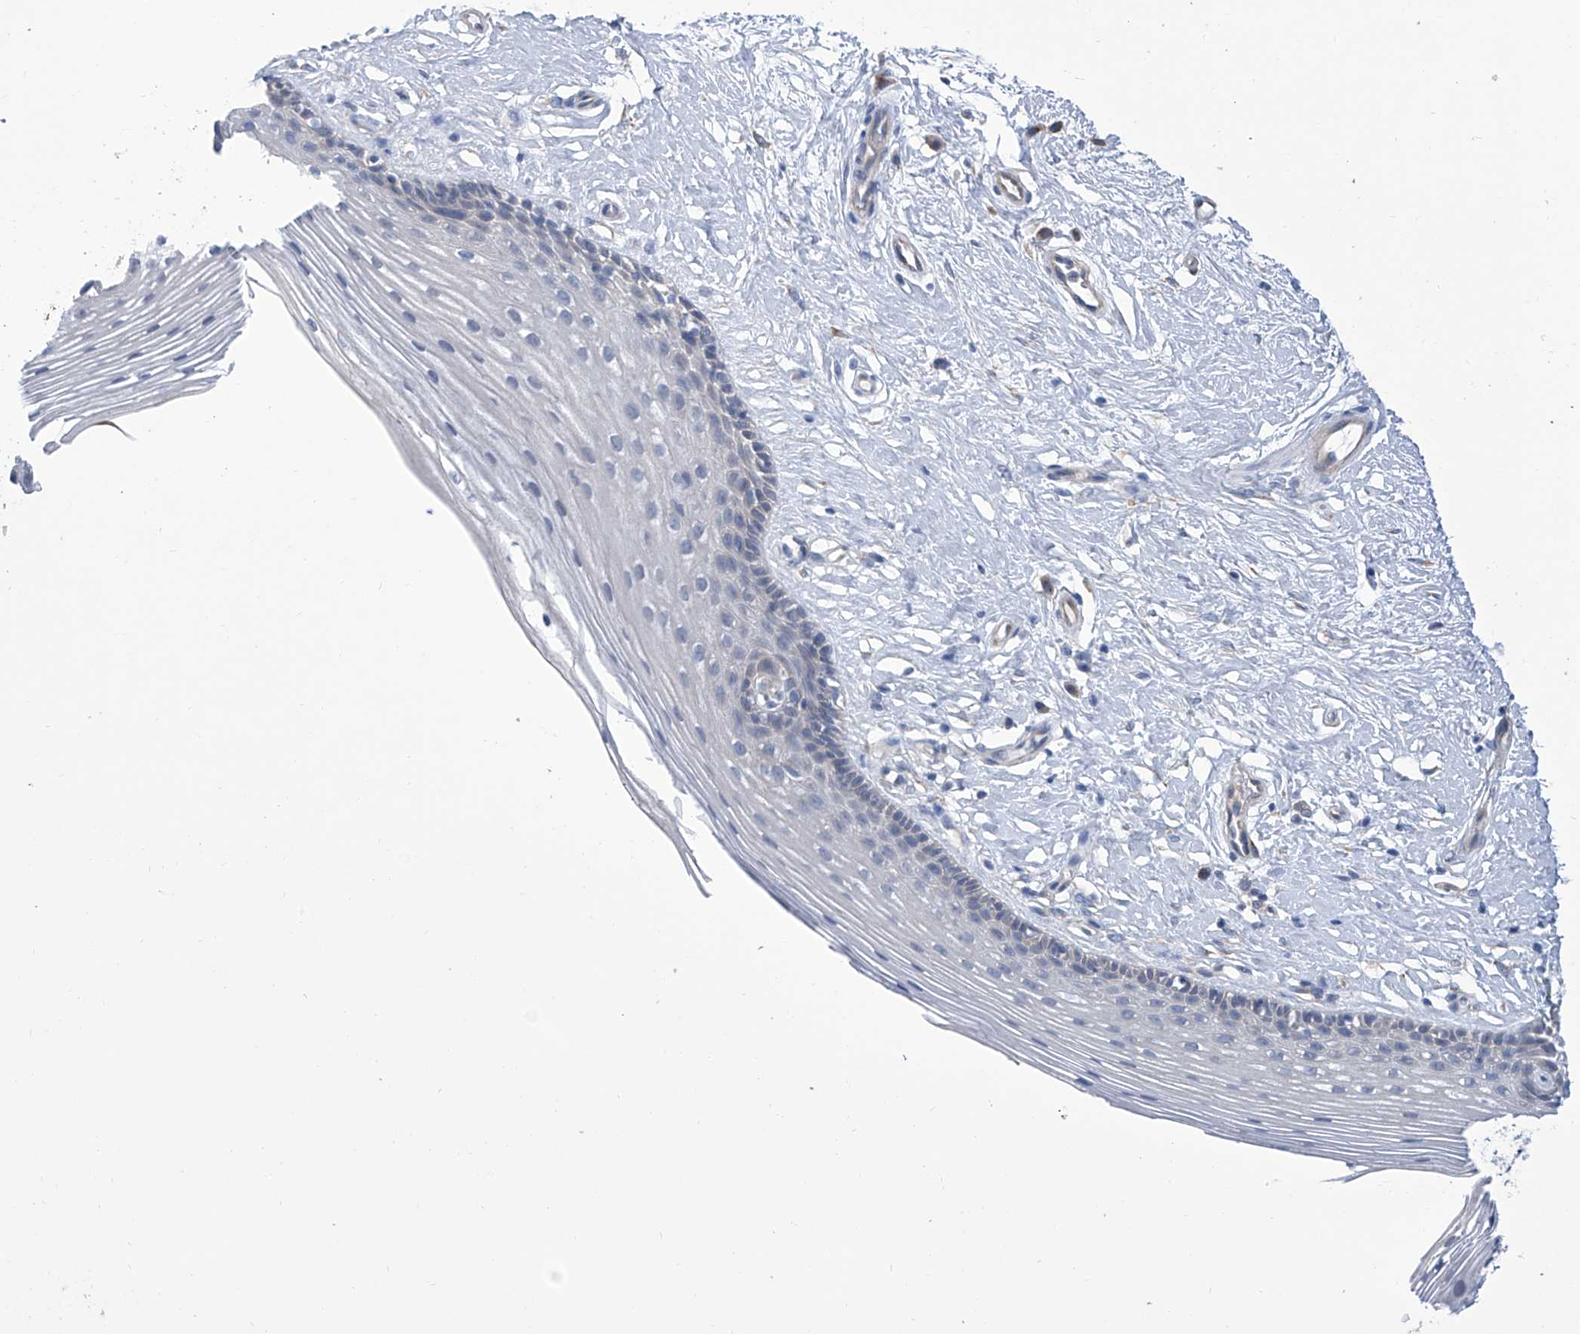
{"staining": {"intensity": "negative", "quantity": "none", "location": "none"}, "tissue": "vagina", "cell_type": "Squamous epithelial cells", "image_type": "normal", "snomed": [{"axis": "morphology", "description": "Normal tissue, NOS"}, {"axis": "topography", "description": "Vagina"}], "caption": "This is an IHC histopathology image of benign vagina. There is no expression in squamous epithelial cells.", "gene": "SMS", "patient": {"sex": "female", "age": 46}}